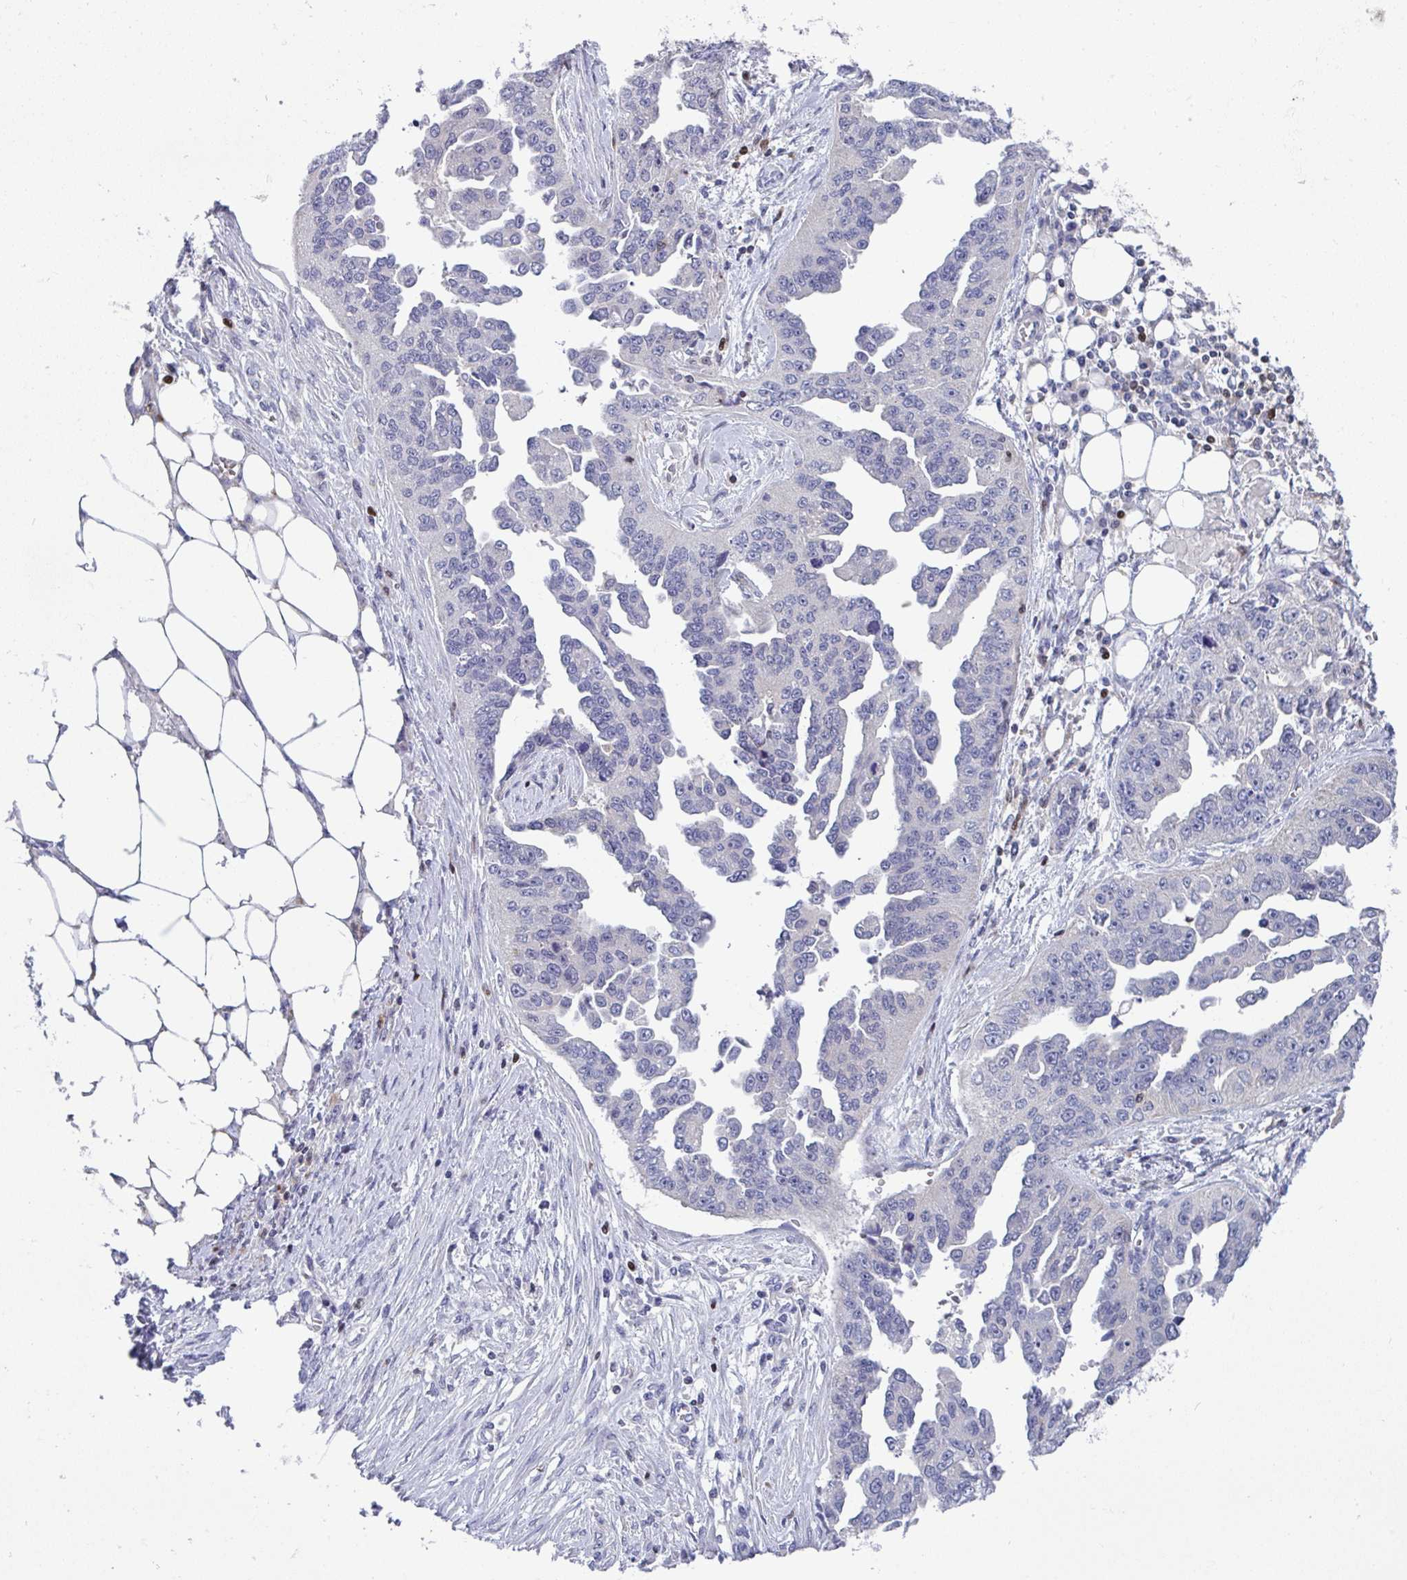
{"staining": {"intensity": "negative", "quantity": "none", "location": "none"}, "tissue": "ovarian cancer", "cell_type": "Tumor cells", "image_type": "cancer", "snomed": [{"axis": "morphology", "description": "Cystadenocarcinoma, serous, NOS"}, {"axis": "topography", "description": "Ovary"}], "caption": "Ovarian cancer (serous cystadenocarcinoma) stained for a protein using immunohistochemistry (IHC) shows no expression tumor cells.", "gene": "AOC2", "patient": {"sex": "female", "age": 75}}